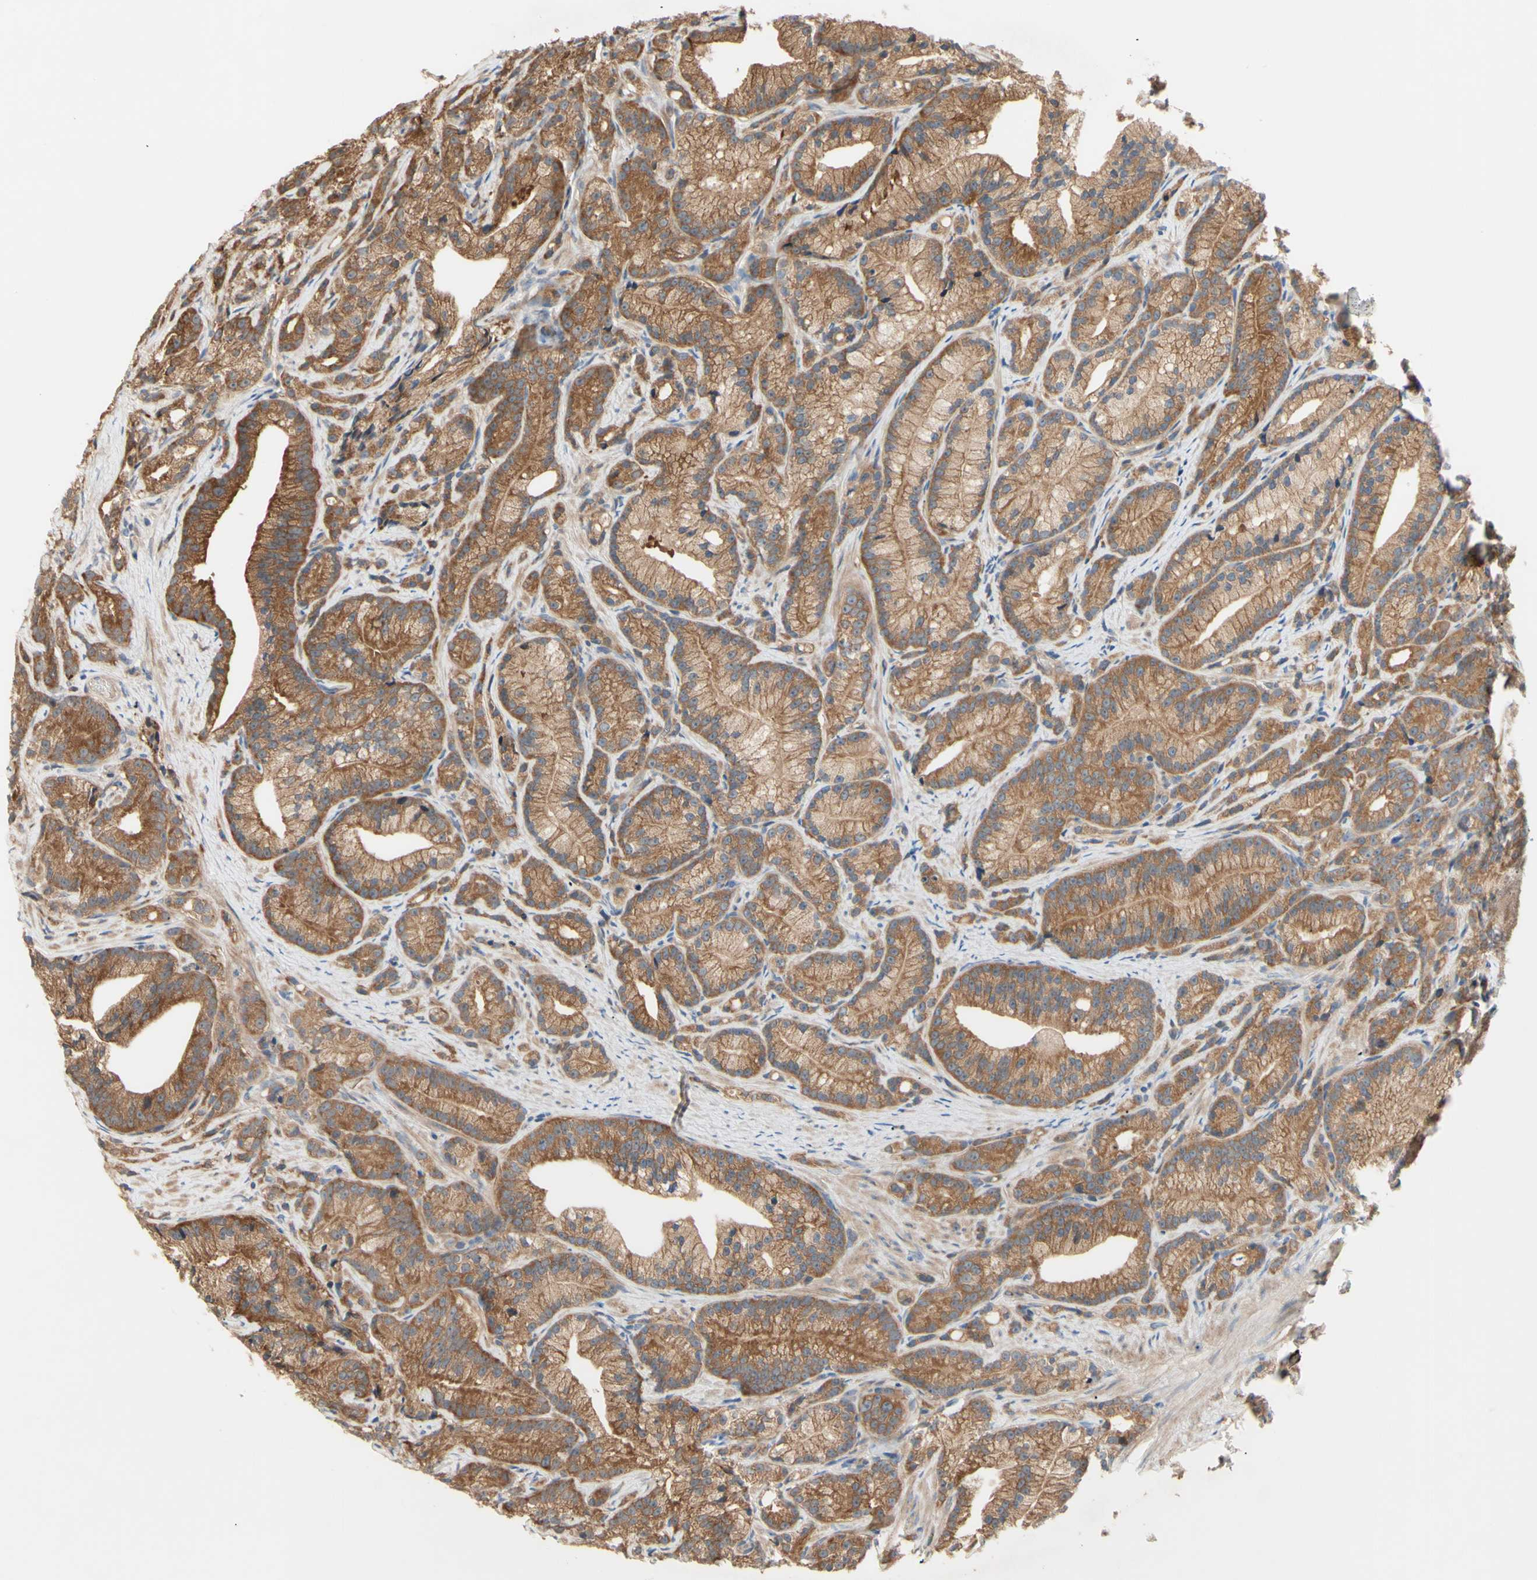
{"staining": {"intensity": "moderate", "quantity": ">75%", "location": "cytoplasmic/membranous"}, "tissue": "prostate cancer", "cell_type": "Tumor cells", "image_type": "cancer", "snomed": [{"axis": "morphology", "description": "Adenocarcinoma, Low grade"}, {"axis": "topography", "description": "Prostate"}], "caption": "Moderate cytoplasmic/membranous protein positivity is identified in approximately >75% of tumor cells in prostate cancer (adenocarcinoma (low-grade)).", "gene": "DYNLRB1", "patient": {"sex": "male", "age": 89}}